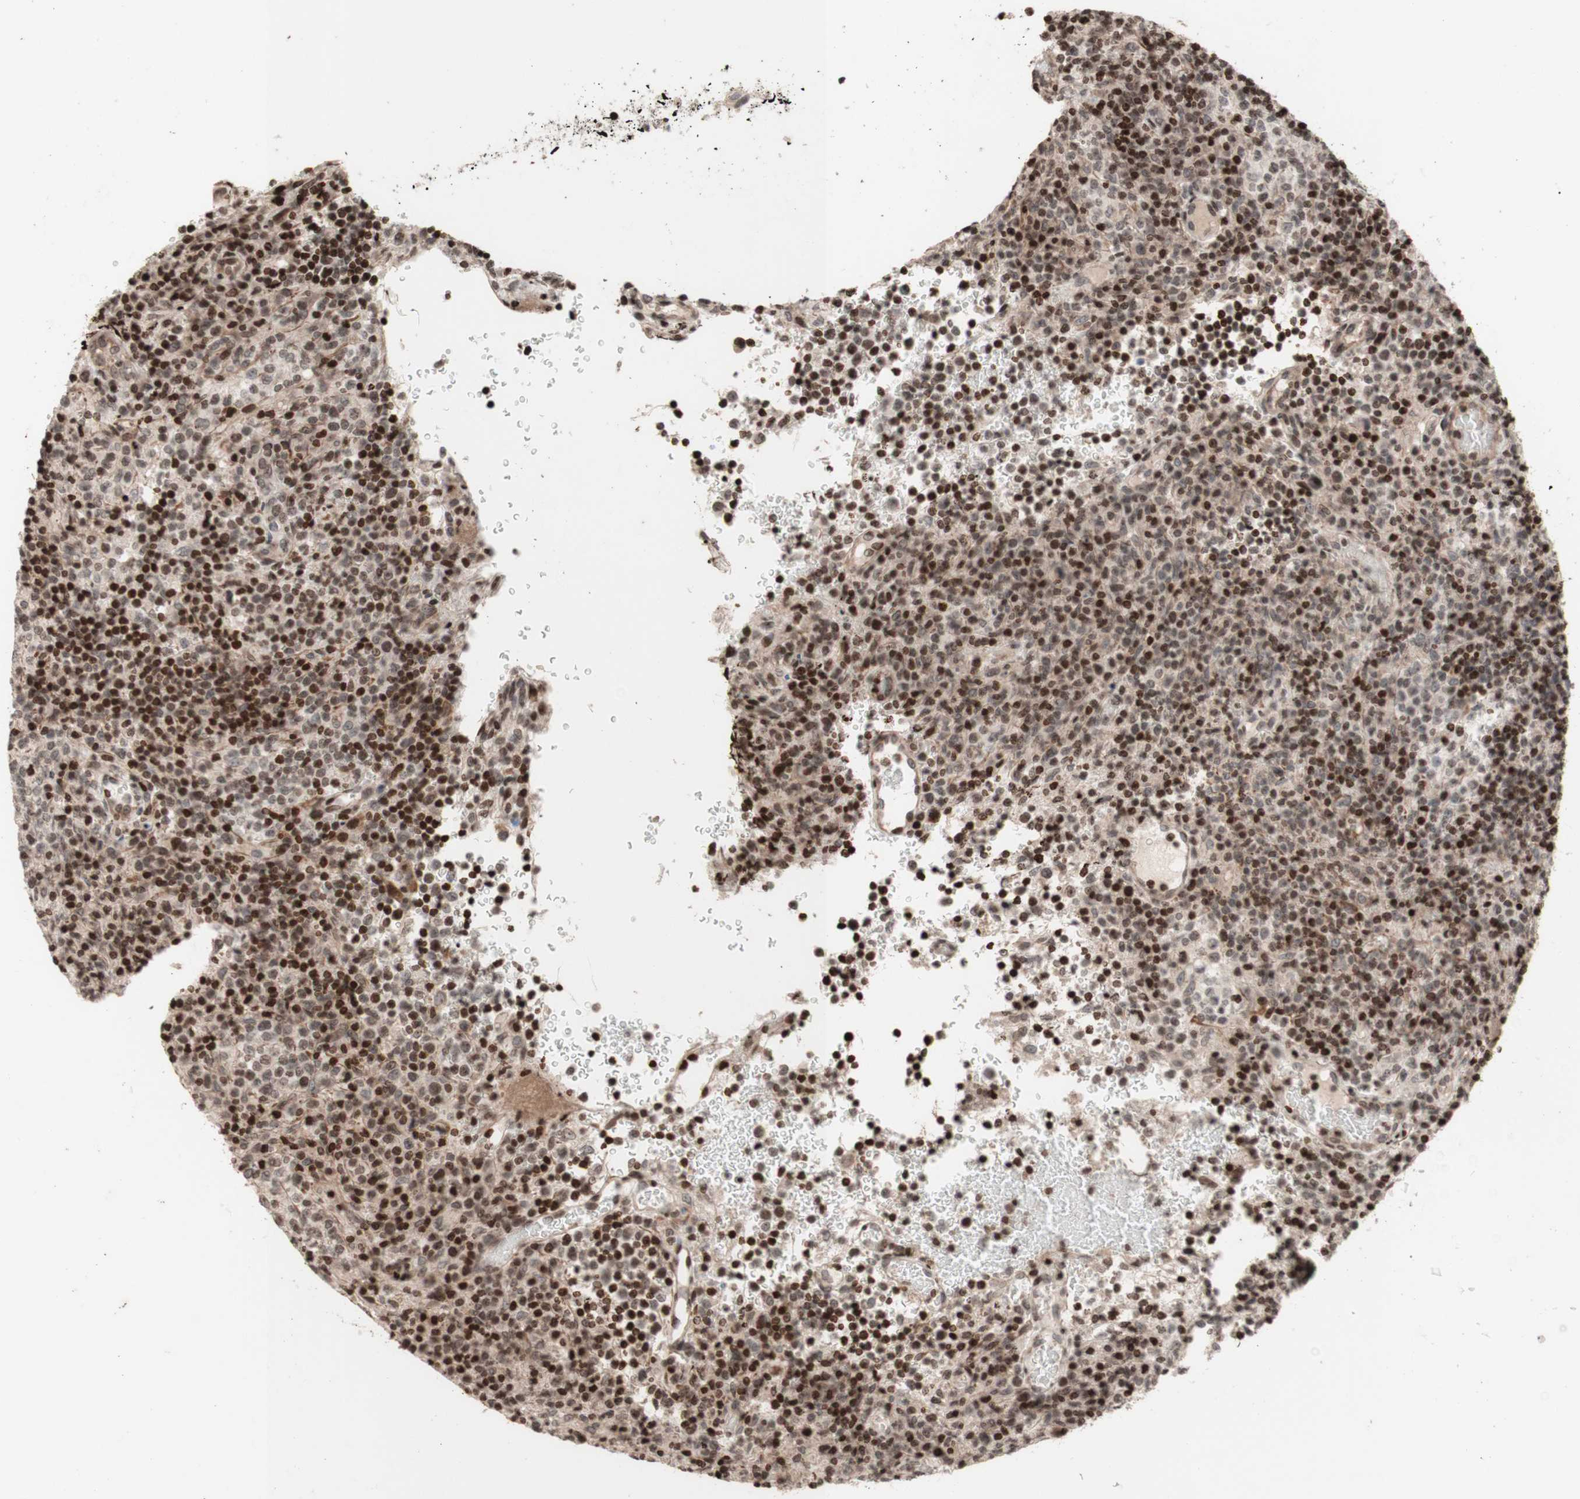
{"staining": {"intensity": "strong", "quantity": "25%-75%", "location": "cytoplasmic/membranous,nuclear"}, "tissue": "lymphoma", "cell_type": "Tumor cells", "image_type": "cancer", "snomed": [{"axis": "morphology", "description": "Malignant lymphoma, non-Hodgkin's type, High grade"}, {"axis": "topography", "description": "Lymph node"}], "caption": "The immunohistochemical stain highlights strong cytoplasmic/membranous and nuclear positivity in tumor cells of lymphoma tissue.", "gene": "POLA1", "patient": {"sex": "female", "age": 76}}